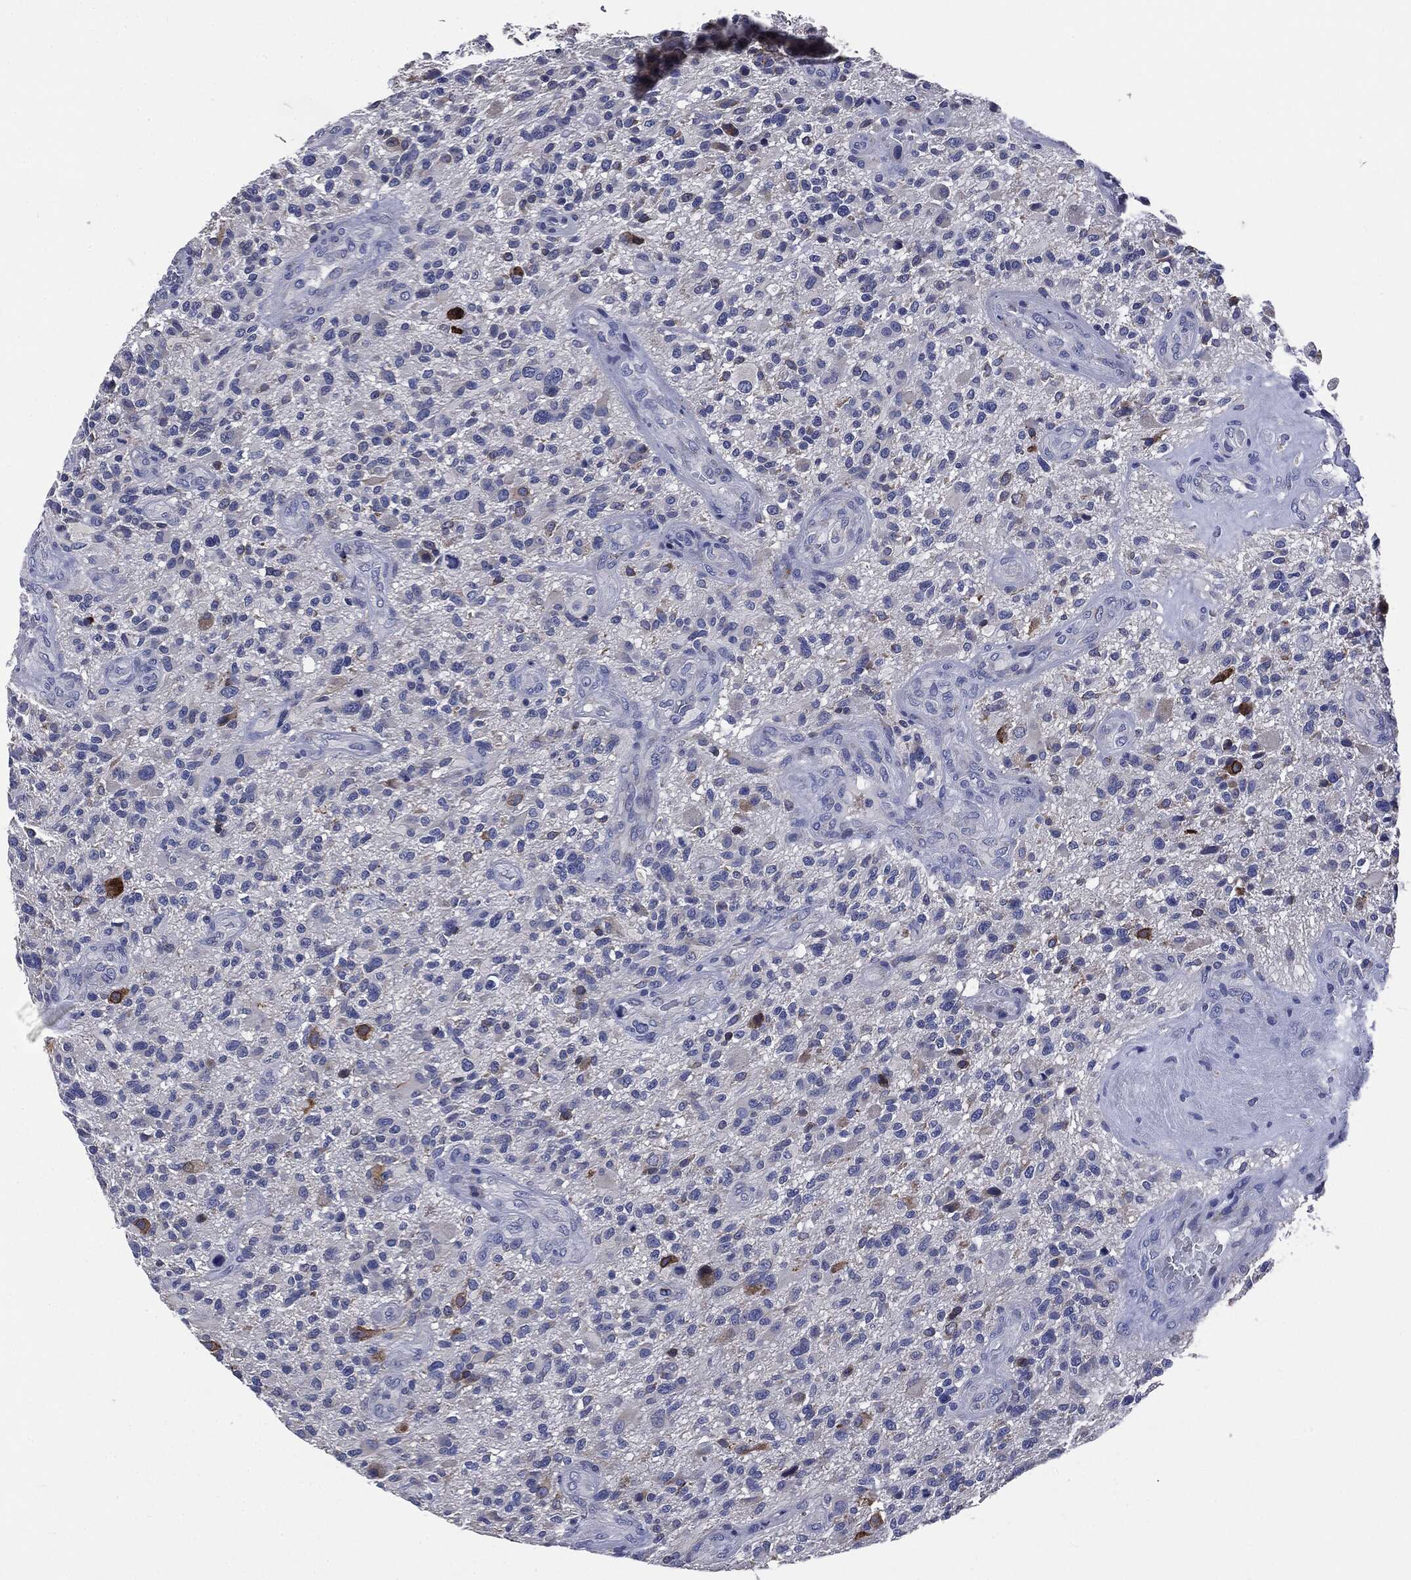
{"staining": {"intensity": "negative", "quantity": "none", "location": "none"}, "tissue": "glioma", "cell_type": "Tumor cells", "image_type": "cancer", "snomed": [{"axis": "morphology", "description": "Glioma, malignant, High grade"}, {"axis": "topography", "description": "Brain"}], "caption": "Histopathology image shows no protein staining in tumor cells of glioma tissue.", "gene": "PTGS2", "patient": {"sex": "male", "age": 47}}